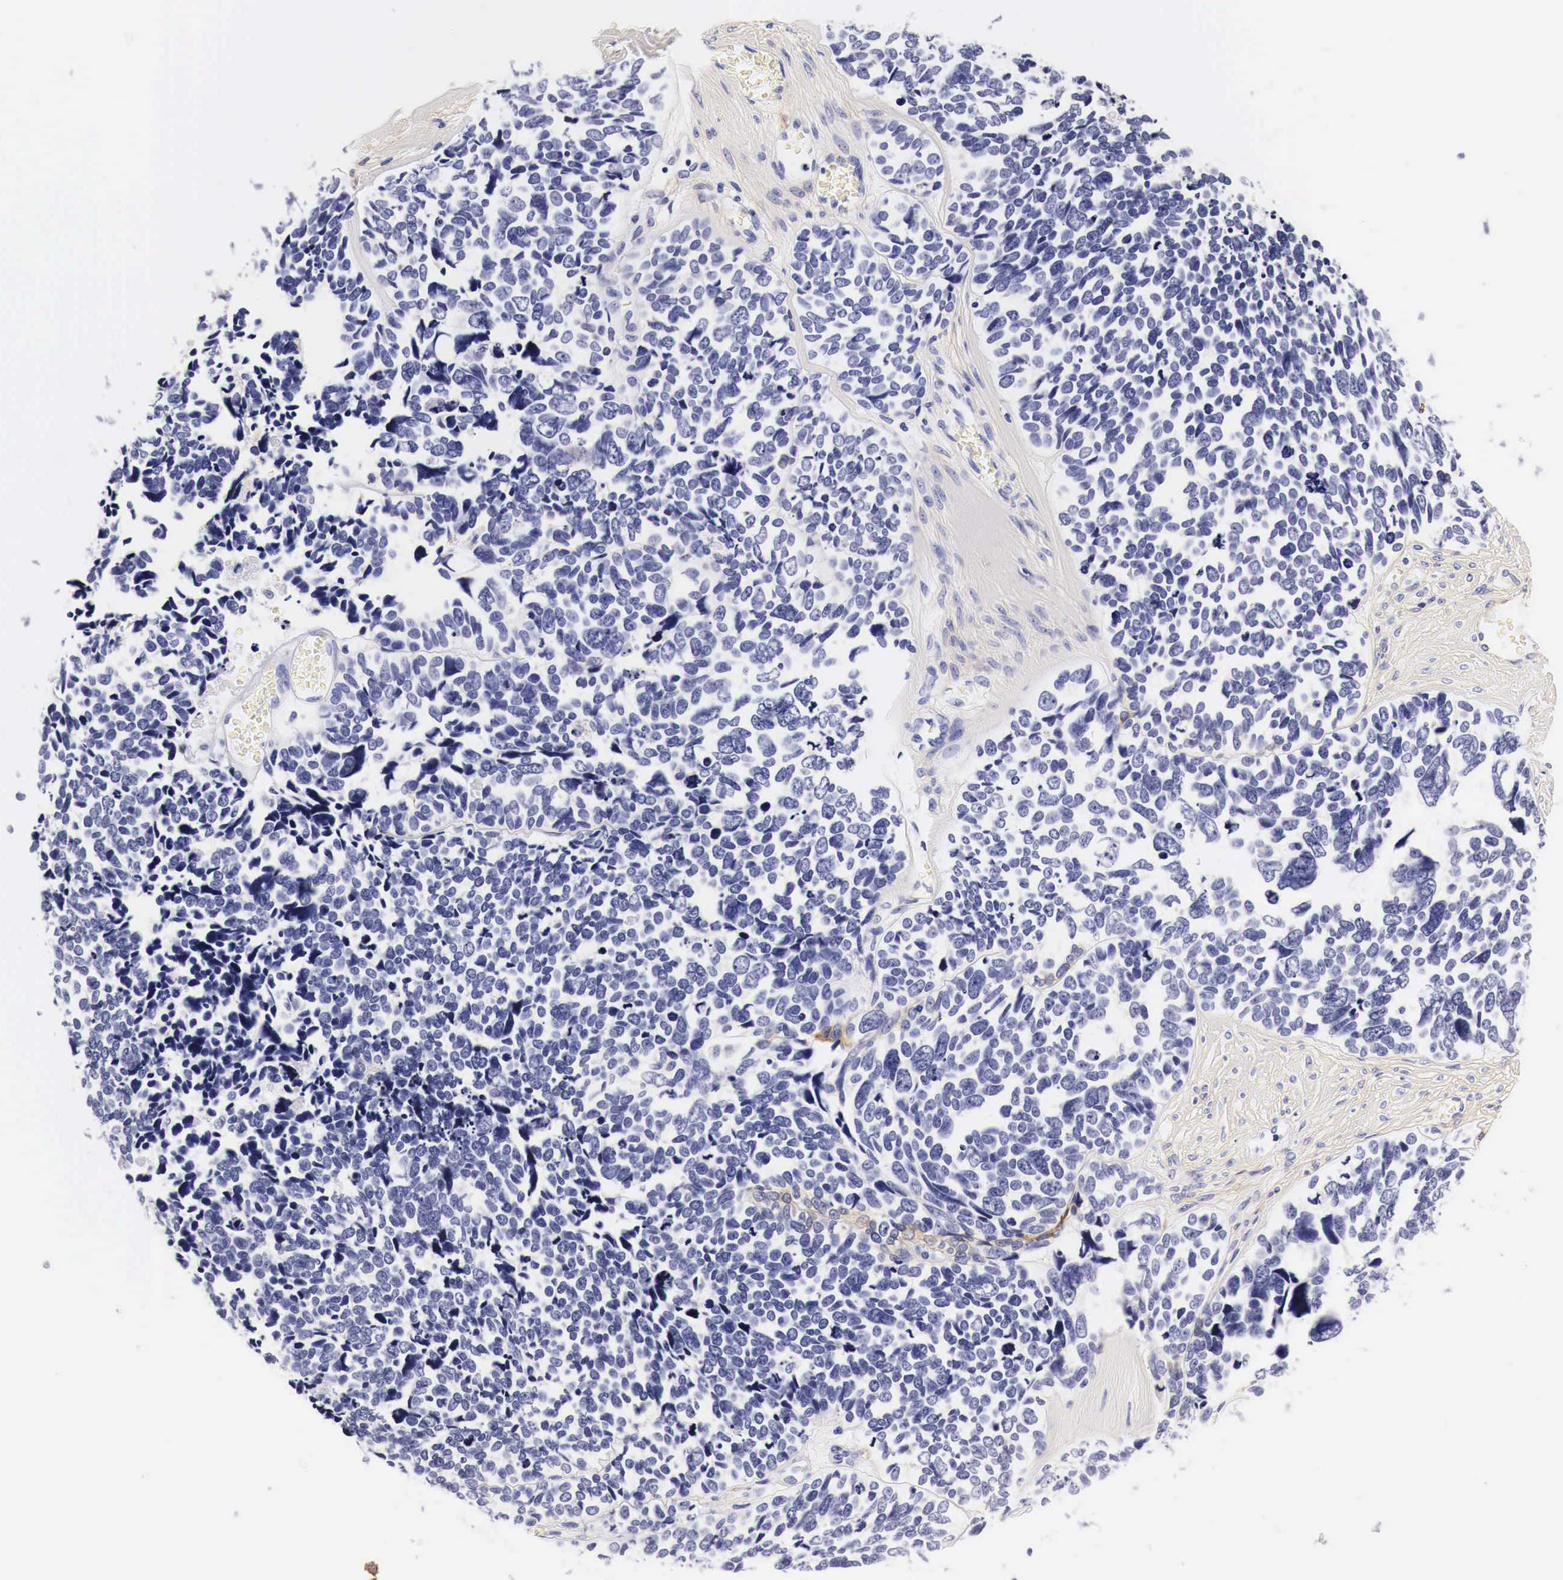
{"staining": {"intensity": "negative", "quantity": "none", "location": "none"}, "tissue": "ovarian cancer", "cell_type": "Tumor cells", "image_type": "cancer", "snomed": [{"axis": "morphology", "description": "Cystadenocarcinoma, serous, NOS"}, {"axis": "topography", "description": "Ovary"}], "caption": "There is no significant staining in tumor cells of ovarian cancer (serous cystadenocarcinoma). (DAB immunohistochemistry (IHC) visualized using brightfield microscopy, high magnification).", "gene": "EGFR", "patient": {"sex": "female", "age": 77}}